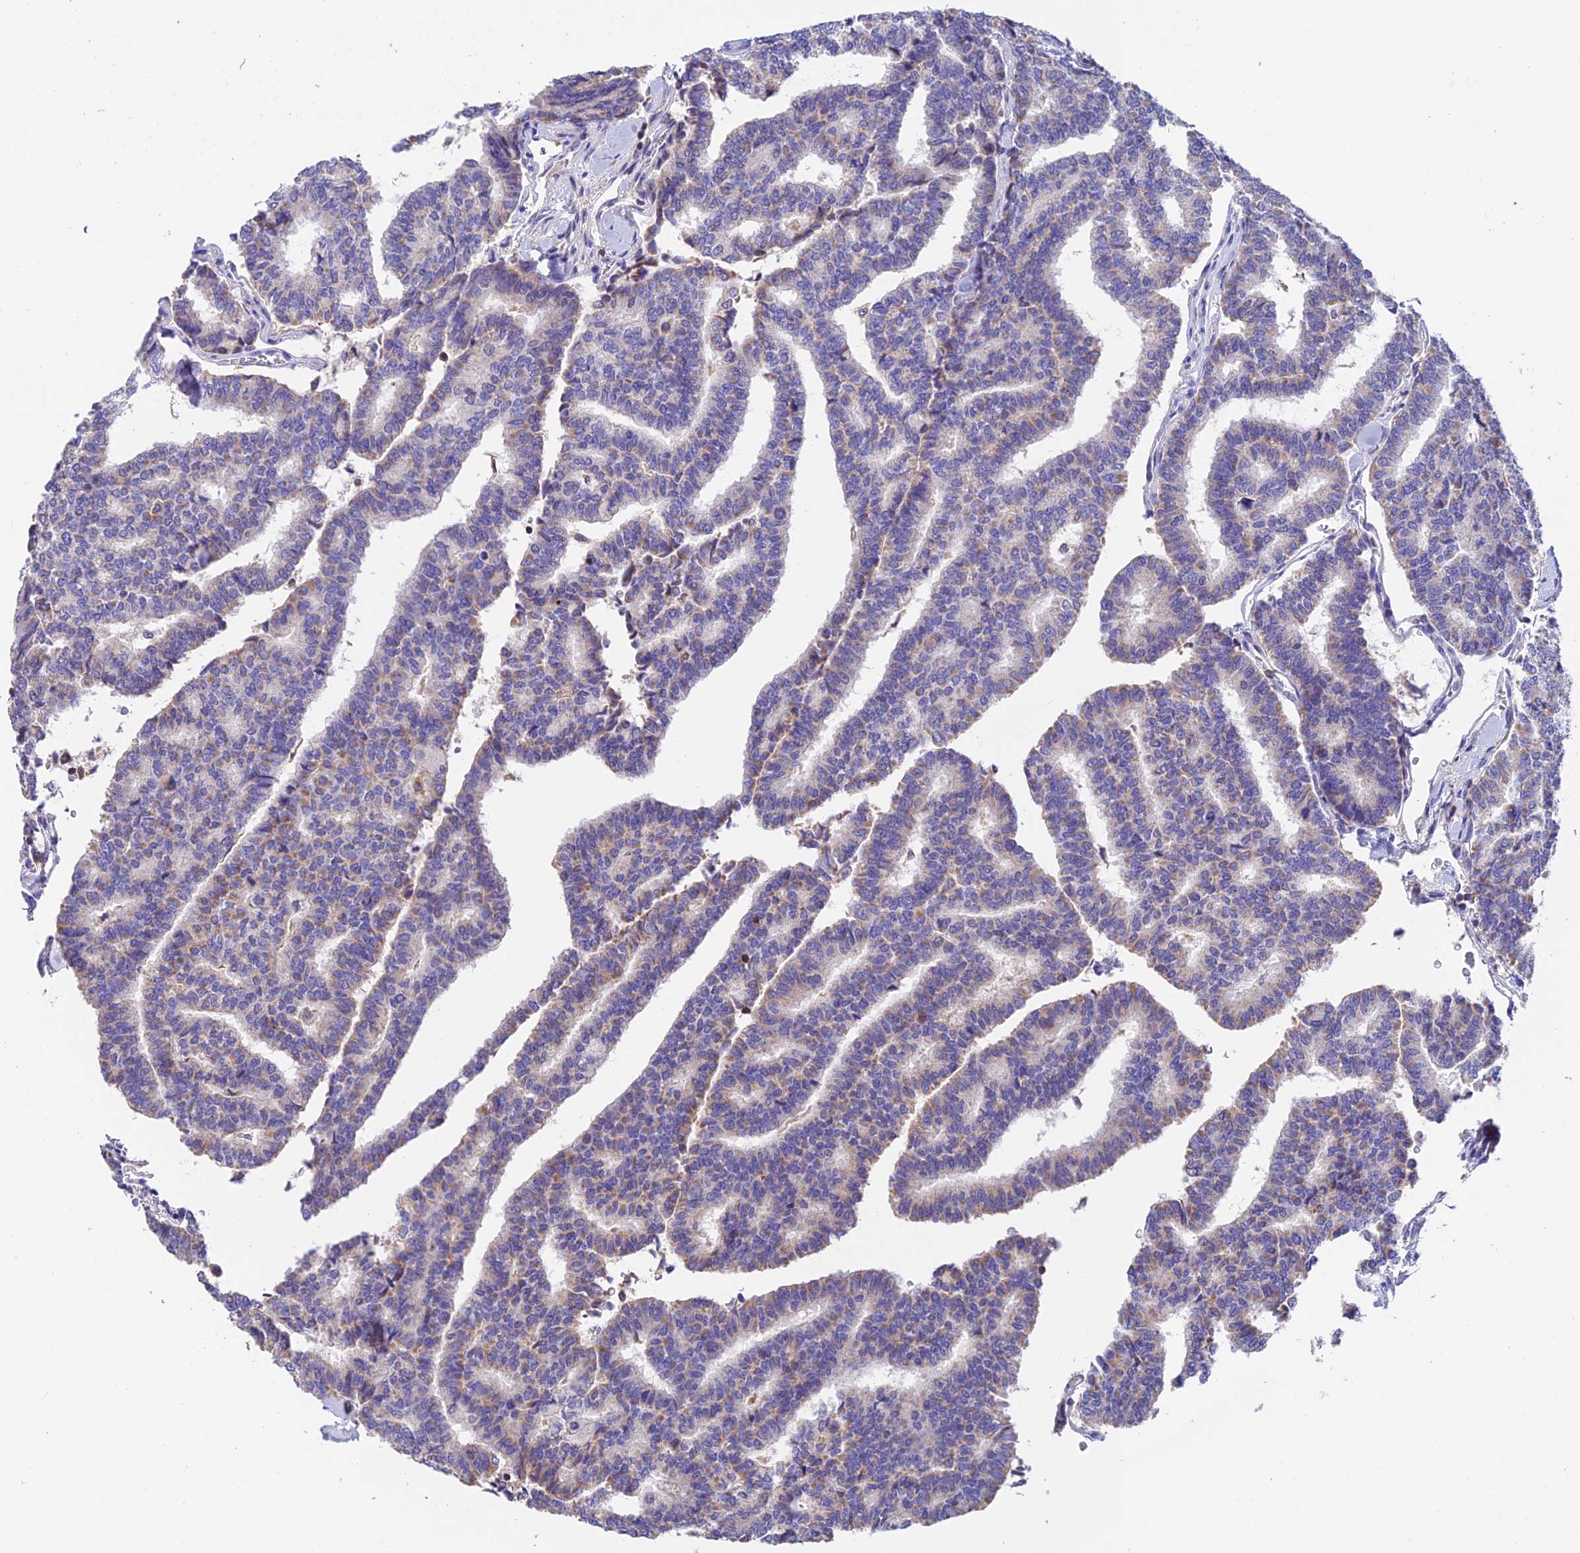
{"staining": {"intensity": "weak", "quantity": "<25%", "location": "cytoplasmic/membranous"}, "tissue": "thyroid cancer", "cell_type": "Tumor cells", "image_type": "cancer", "snomed": [{"axis": "morphology", "description": "Papillary adenocarcinoma, NOS"}, {"axis": "topography", "description": "Thyroid gland"}], "caption": "There is no significant positivity in tumor cells of thyroid cancer (papillary adenocarcinoma).", "gene": "LPXN", "patient": {"sex": "female", "age": 35}}